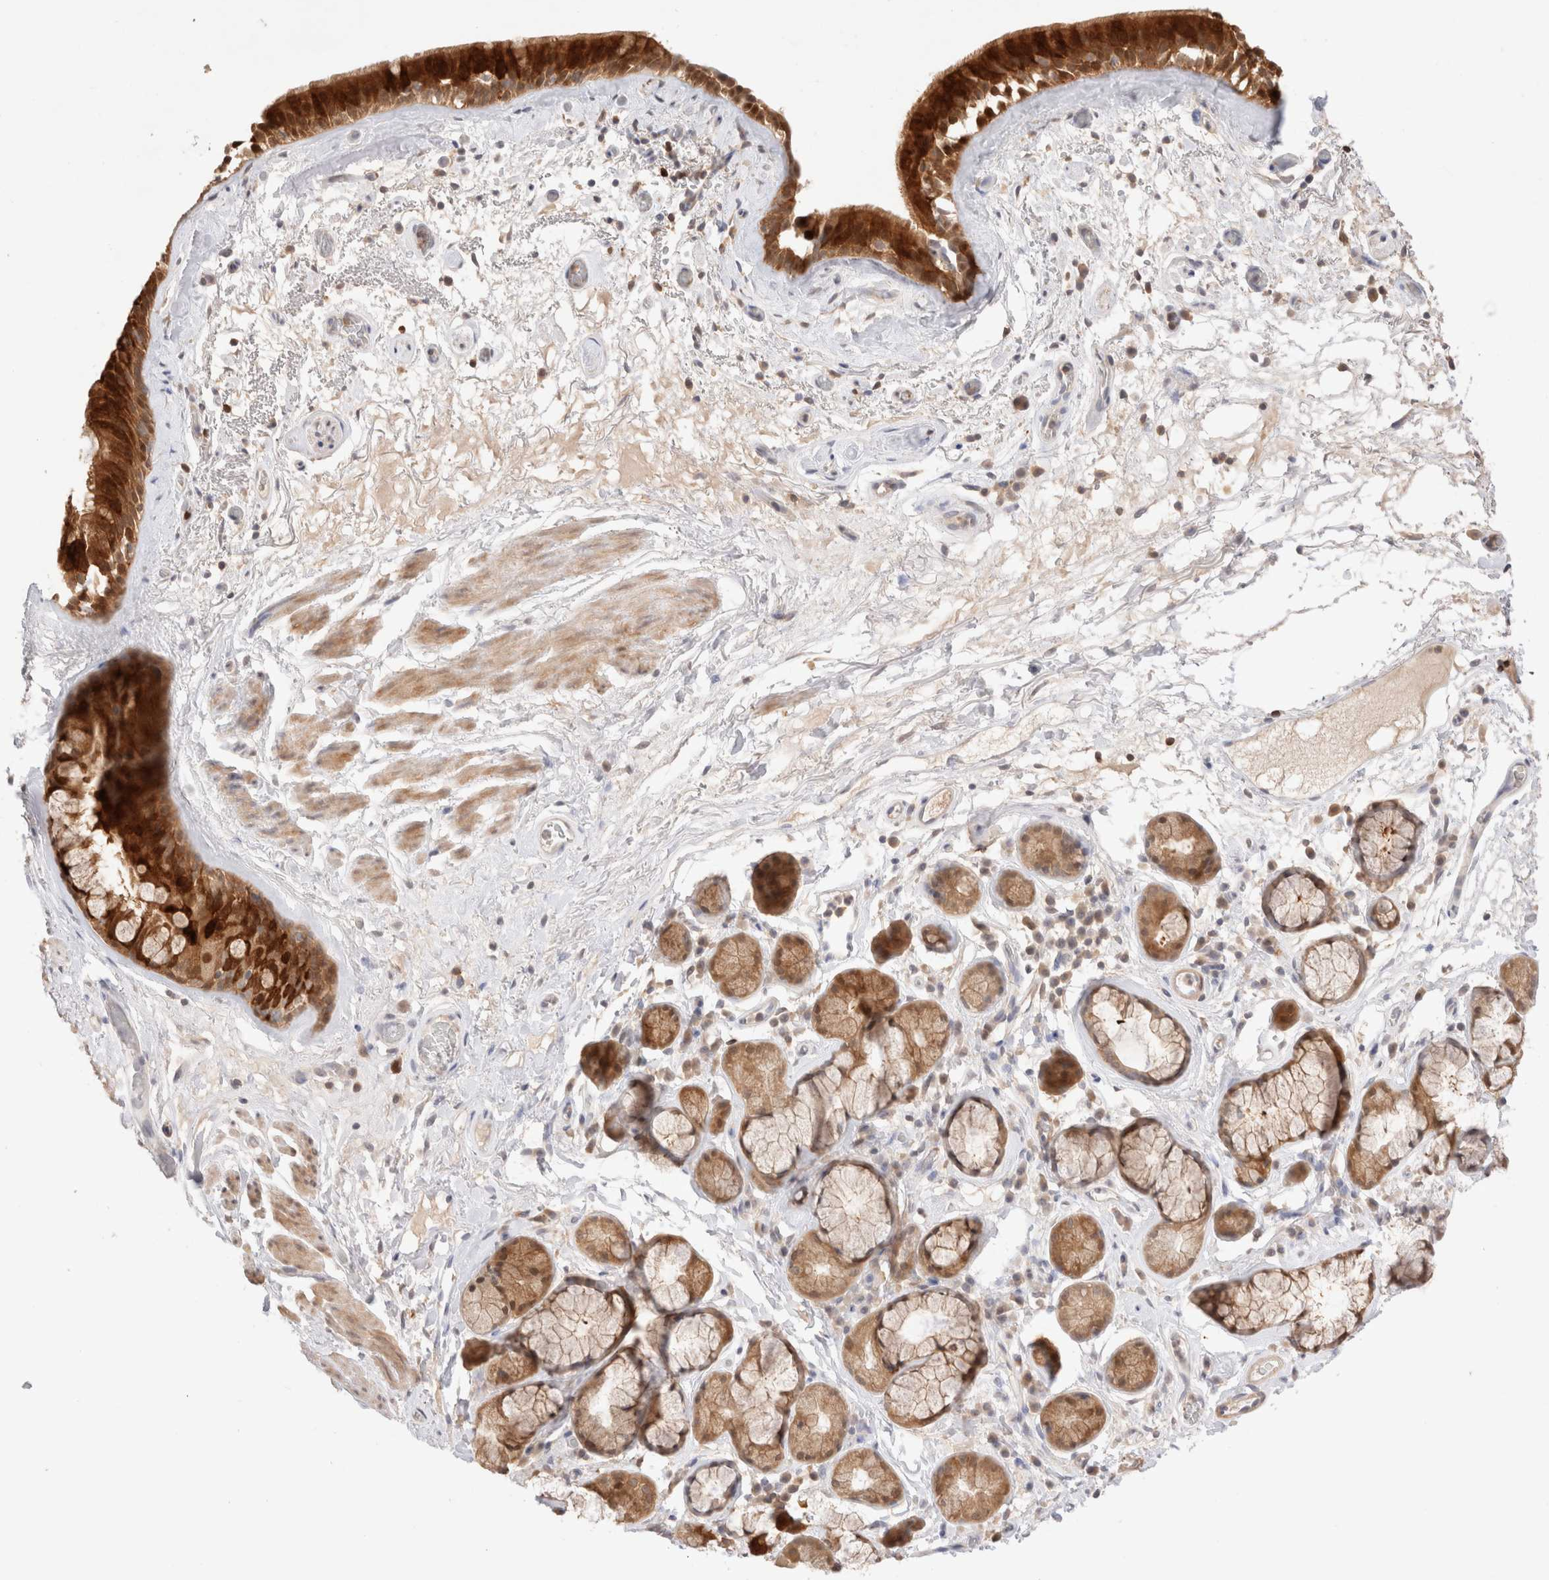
{"staining": {"intensity": "strong", "quantity": ">75%", "location": "cytoplasmic/membranous,nuclear"}, "tissue": "bronchus", "cell_type": "Respiratory epithelial cells", "image_type": "normal", "snomed": [{"axis": "morphology", "description": "Normal tissue, NOS"}, {"axis": "topography", "description": "Cartilage tissue"}], "caption": "A brown stain highlights strong cytoplasmic/membranous,nuclear staining of a protein in respiratory epithelial cells of unremarkable human bronchus.", "gene": "STARD10", "patient": {"sex": "female", "age": 63}}